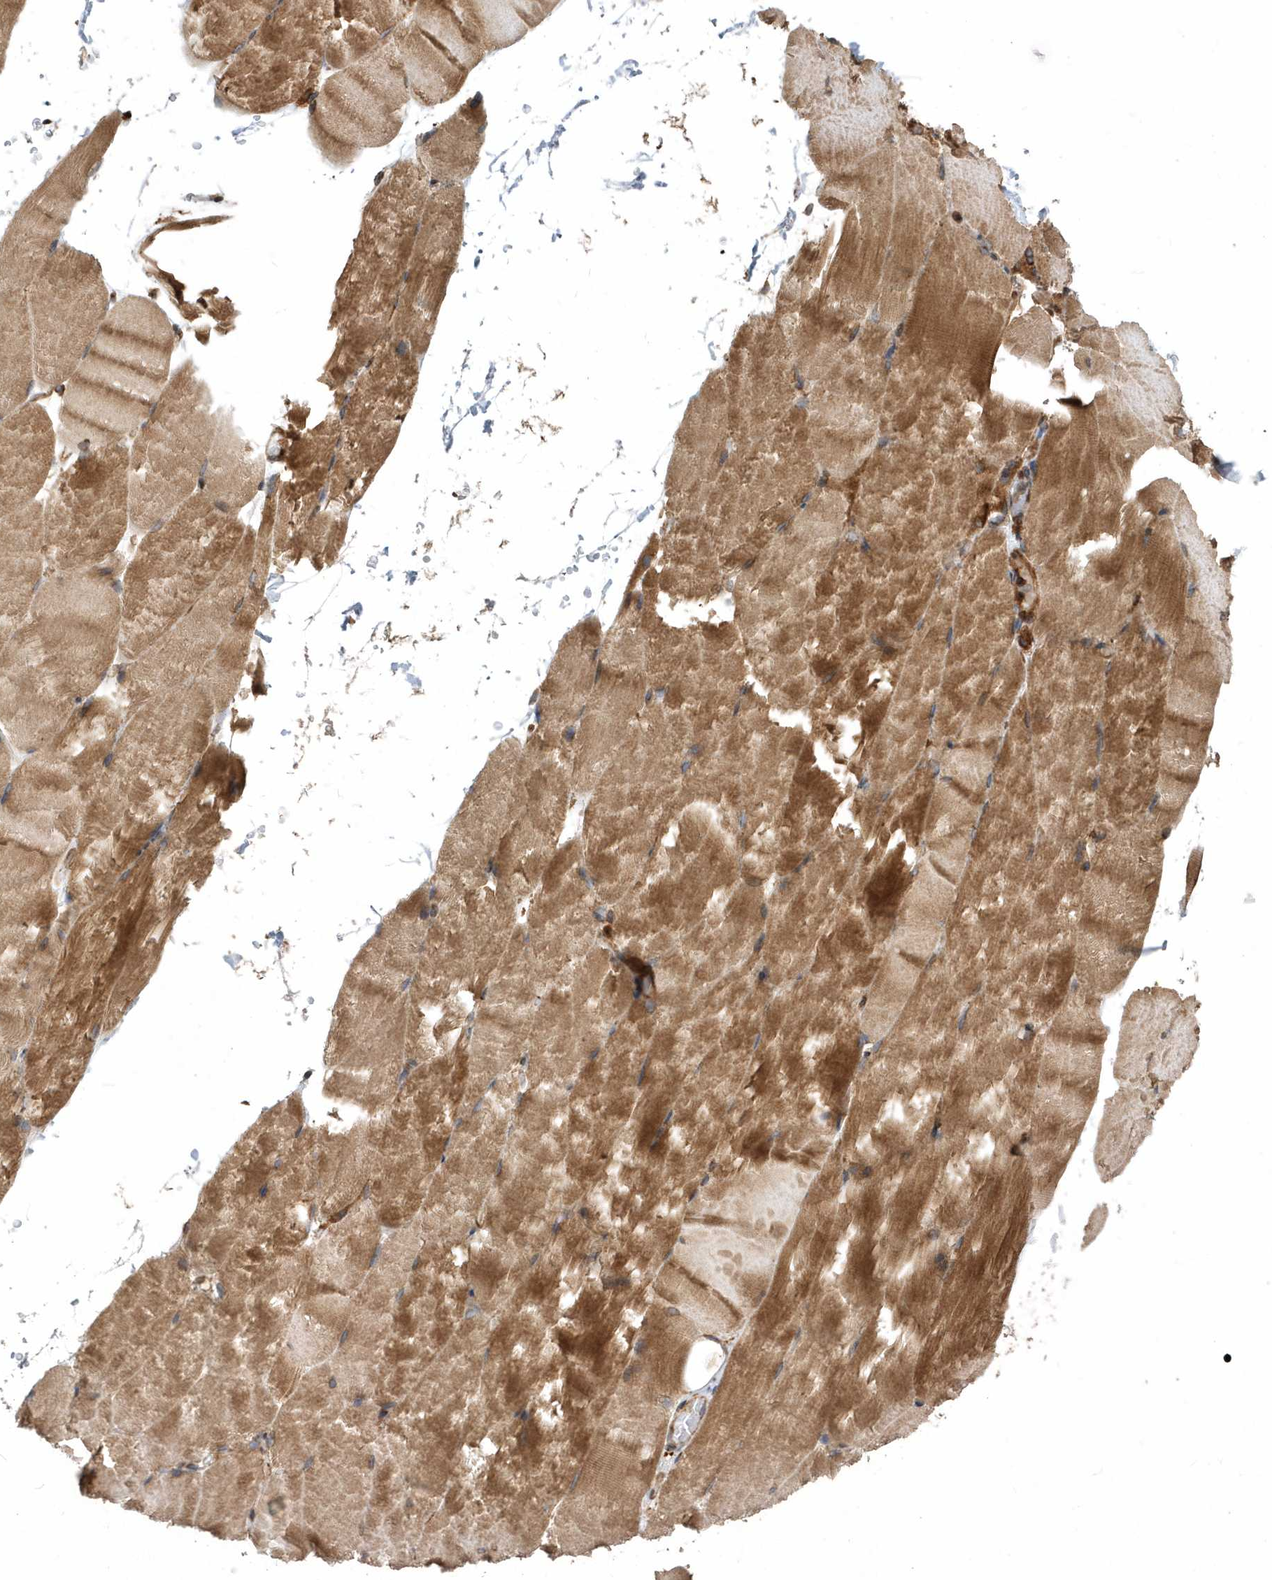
{"staining": {"intensity": "moderate", "quantity": "25%-75%", "location": "cytoplasmic/membranous"}, "tissue": "skeletal muscle", "cell_type": "Myocytes", "image_type": "normal", "snomed": [{"axis": "morphology", "description": "Normal tissue, NOS"}, {"axis": "topography", "description": "Skeletal muscle"}, {"axis": "topography", "description": "Parathyroid gland"}], "caption": "Normal skeletal muscle was stained to show a protein in brown. There is medium levels of moderate cytoplasmic/membranous positivity in approximately 25%-75% of myocytes.", "gene": "WASHC5", "patient": {"sex": "female", "age": 37}}